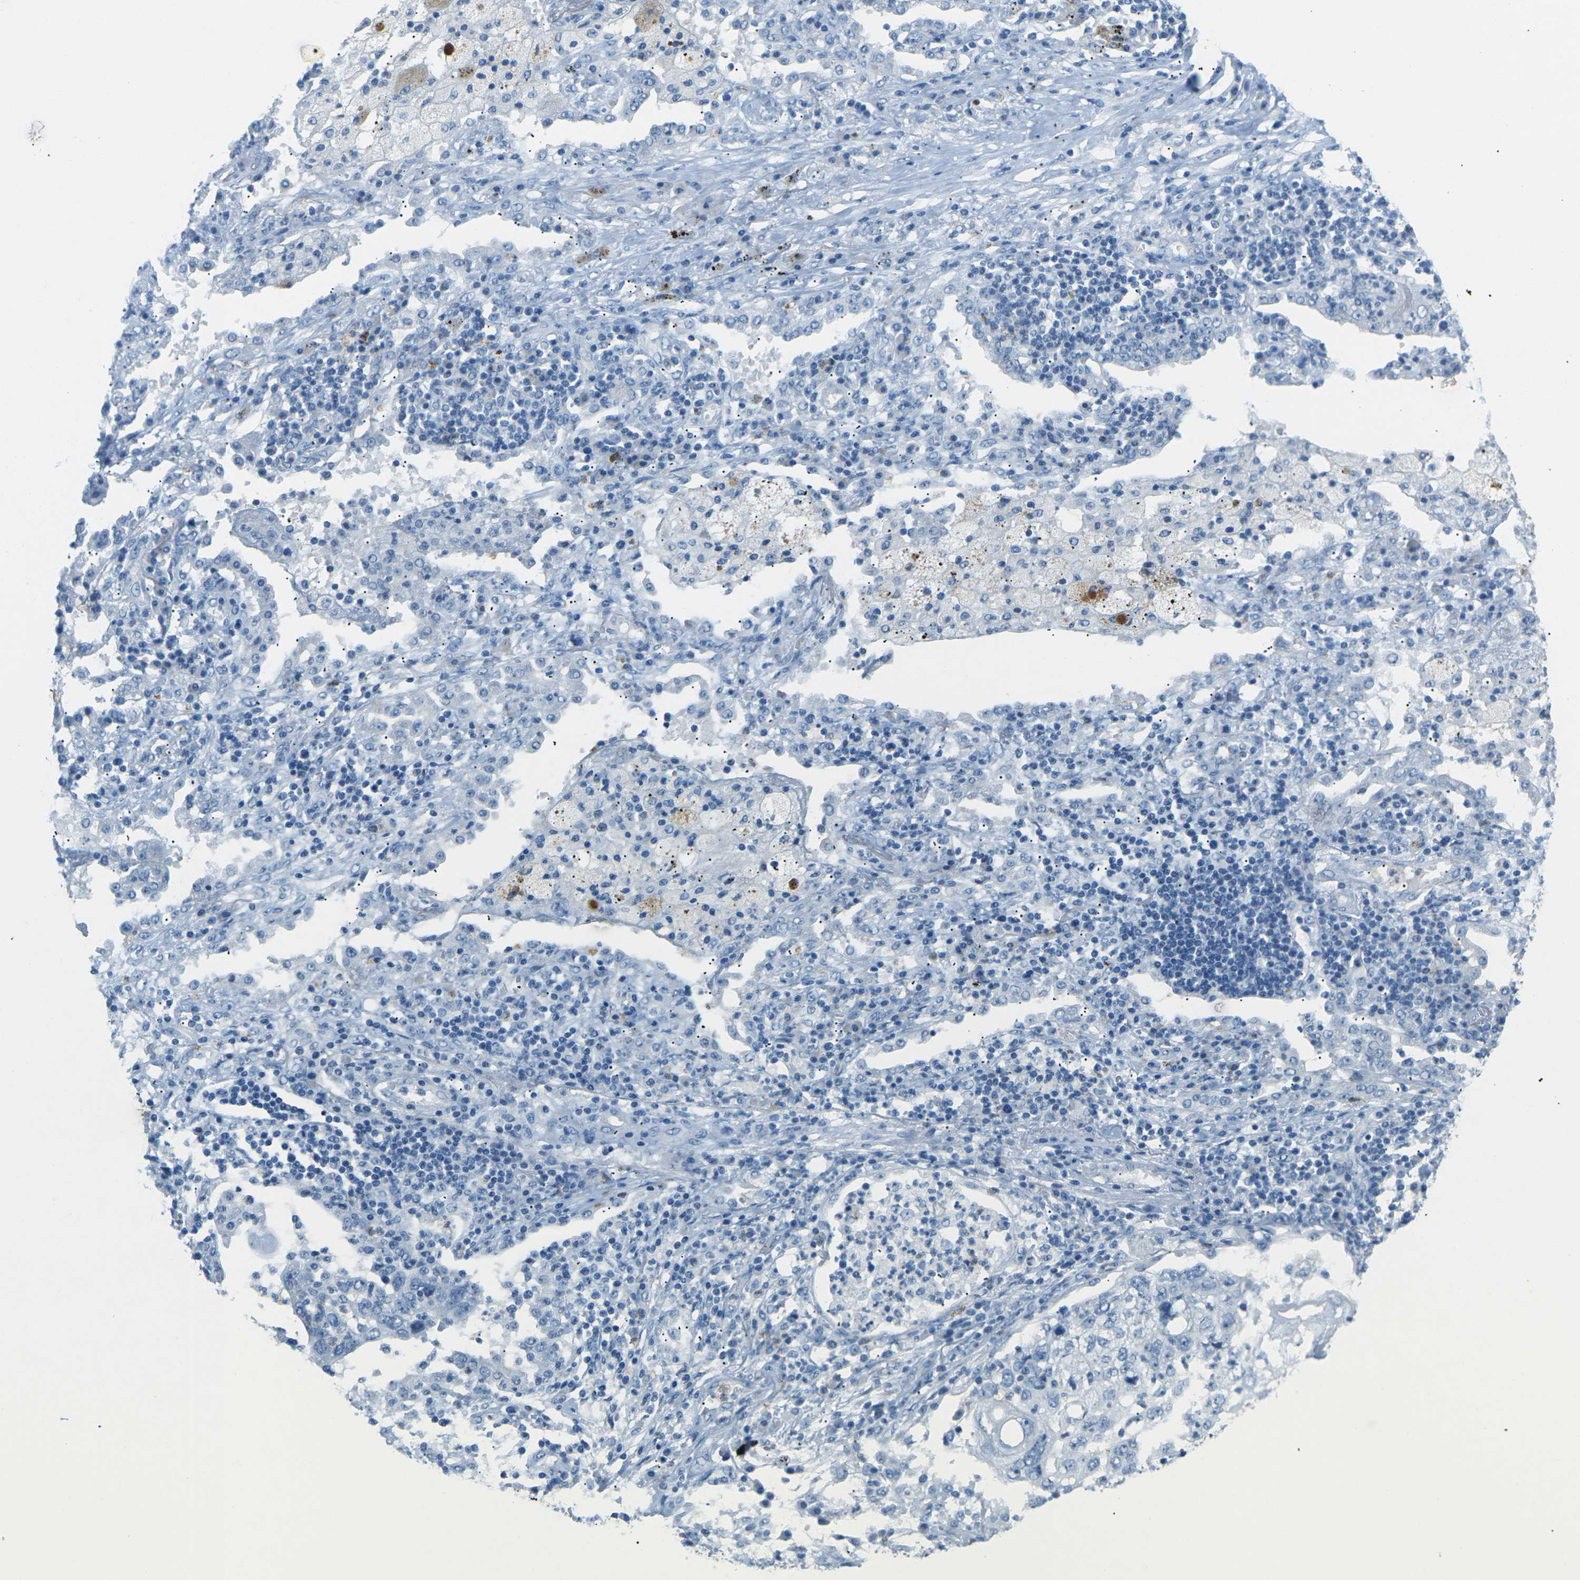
{"staining": {"intensity": "negative", "quantity": "none", "location": "none"}, "tissue": "lung cancer", "cell_type": "Tumor cells", "image_type": "cancer", "snomed": [{"axis": "morphology", "description": "Squamous cell carcinoma, NOS"}, {"axis": "topography", "description": "Lung"}], "caption": "DAB (3,3'-diaminobenzidine) immunohistochemical staining of lung cancer (squamous cell carcinoma) demonstrates no significant staining in tumor cells.", "gene": "CDH16", "patient": {"sex": "female", "age": 63}}